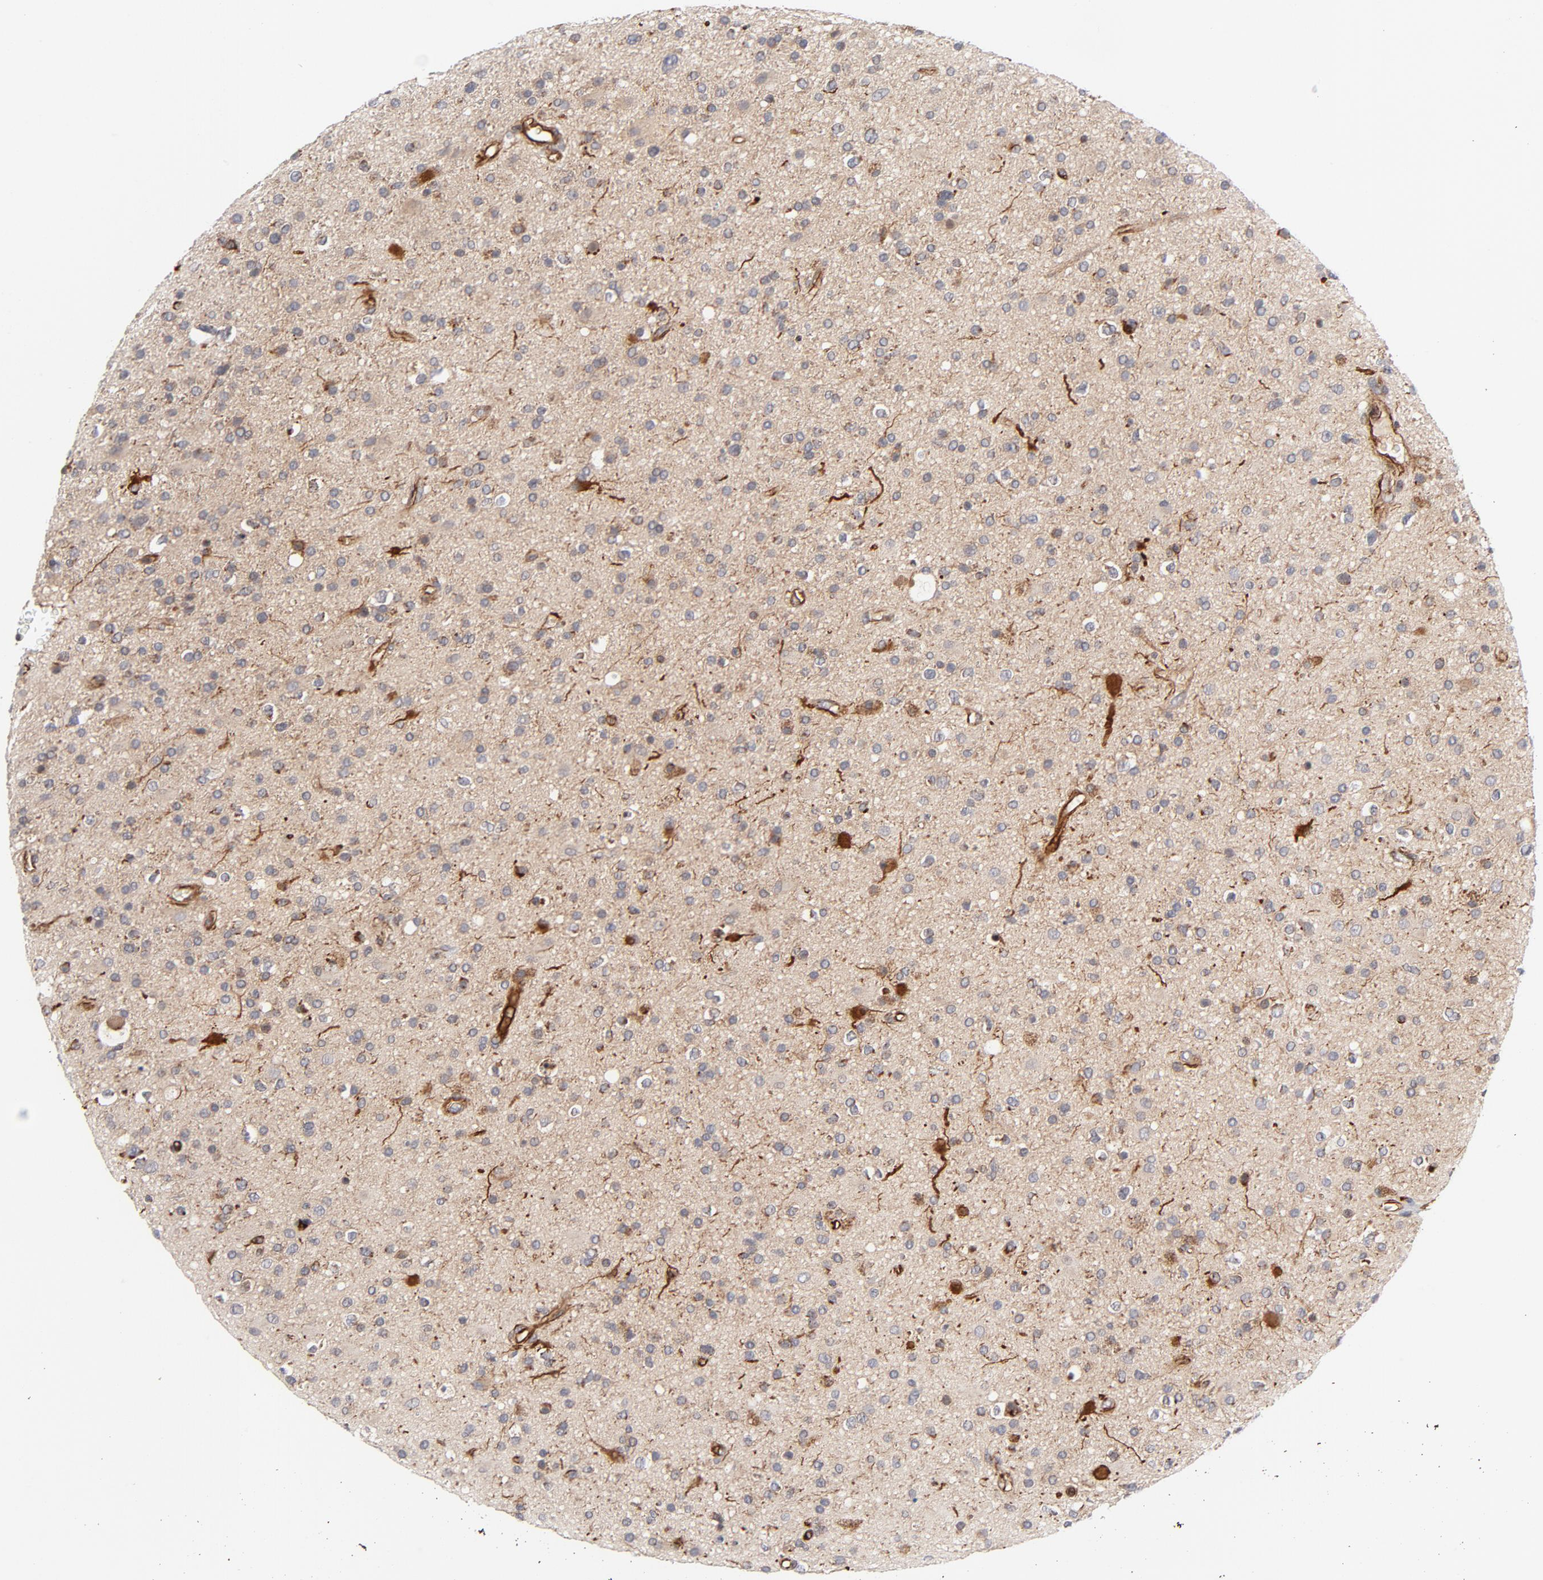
{"staining": {"intensity": "weak", "quantity": "25%-75%", "location": "cytoplasmic/membranous"}, "tissue": "glioma", "cell_type": "Tumor cells", "image_type": "cancer", "snomed": [{"axis": "morphology", "description": "Glioma, malignant, High grade"}, {"axis": "topography", "description": "Brain"}], "caption": "Weak cytoplasmic/membranous protein staining is appreciated in approximately 25%-75% of tumor cells in malignant glioma (high-grade).", "gene": "DNAAF2", "patient": {"sex": "male", "age": 33}}